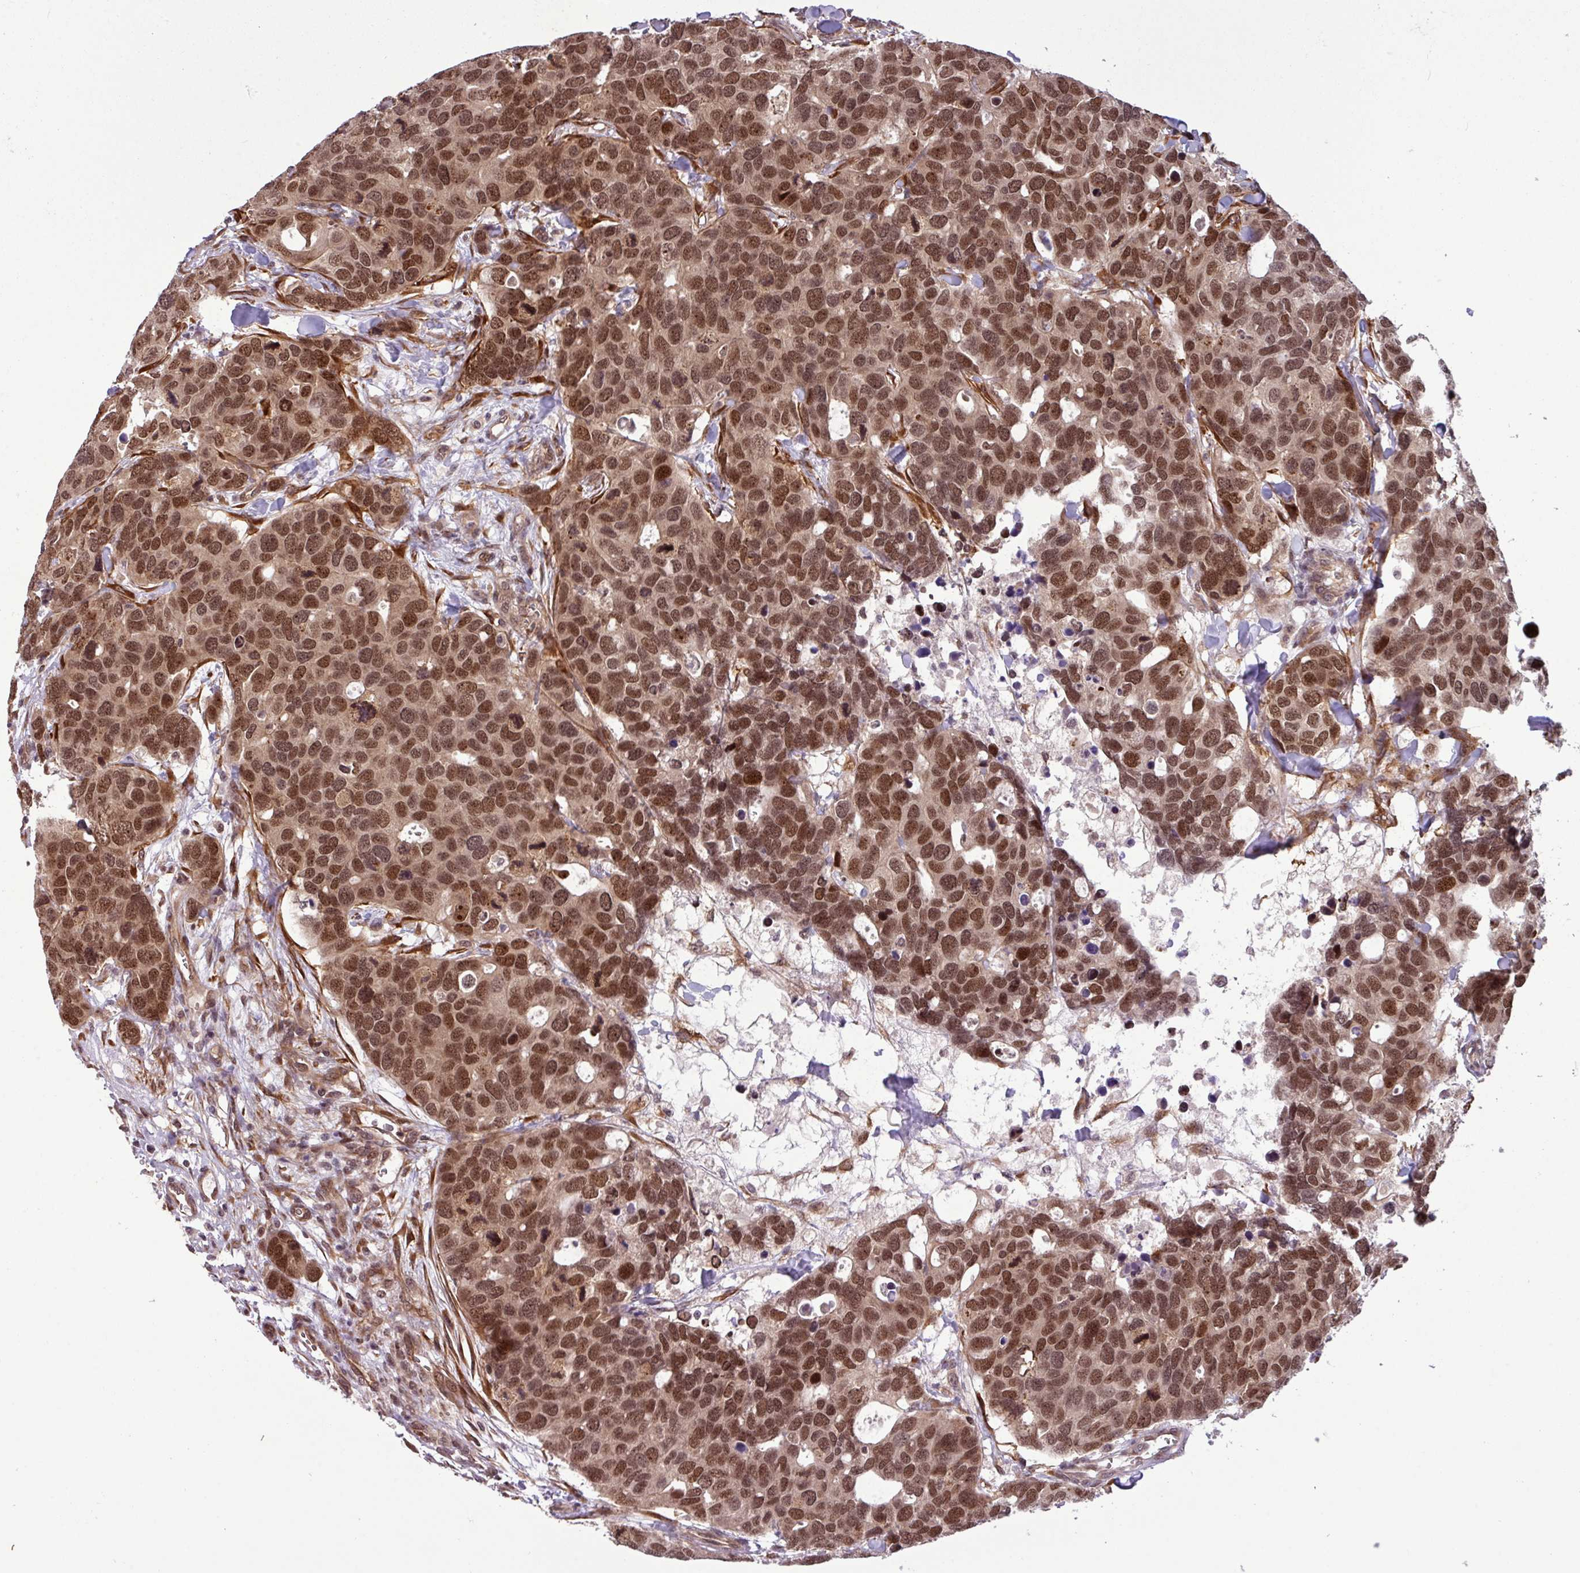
{"staining": {"intensity": "moderate", "quantity": ">75%", "location": "nuclear"}, "tissue": "breast cancer", "cell_type": "Tumor cells", "image_type": "cancer", "snomed": [{"axis": "morphology", "description": "Duct carcinoma"}, {"axis": "topography", "description": "Breast"}], "caption": "This photomicrograph shows breast invasive ductal carcinoma stained with immunohistochemistry to label a protein in brown. The nuclear of tumor cells show moderate positivity for the protein. Nuclei are counter-stained blue.", "gene": "C7orf50", "patient": {"sex": "female", "age": 83}}